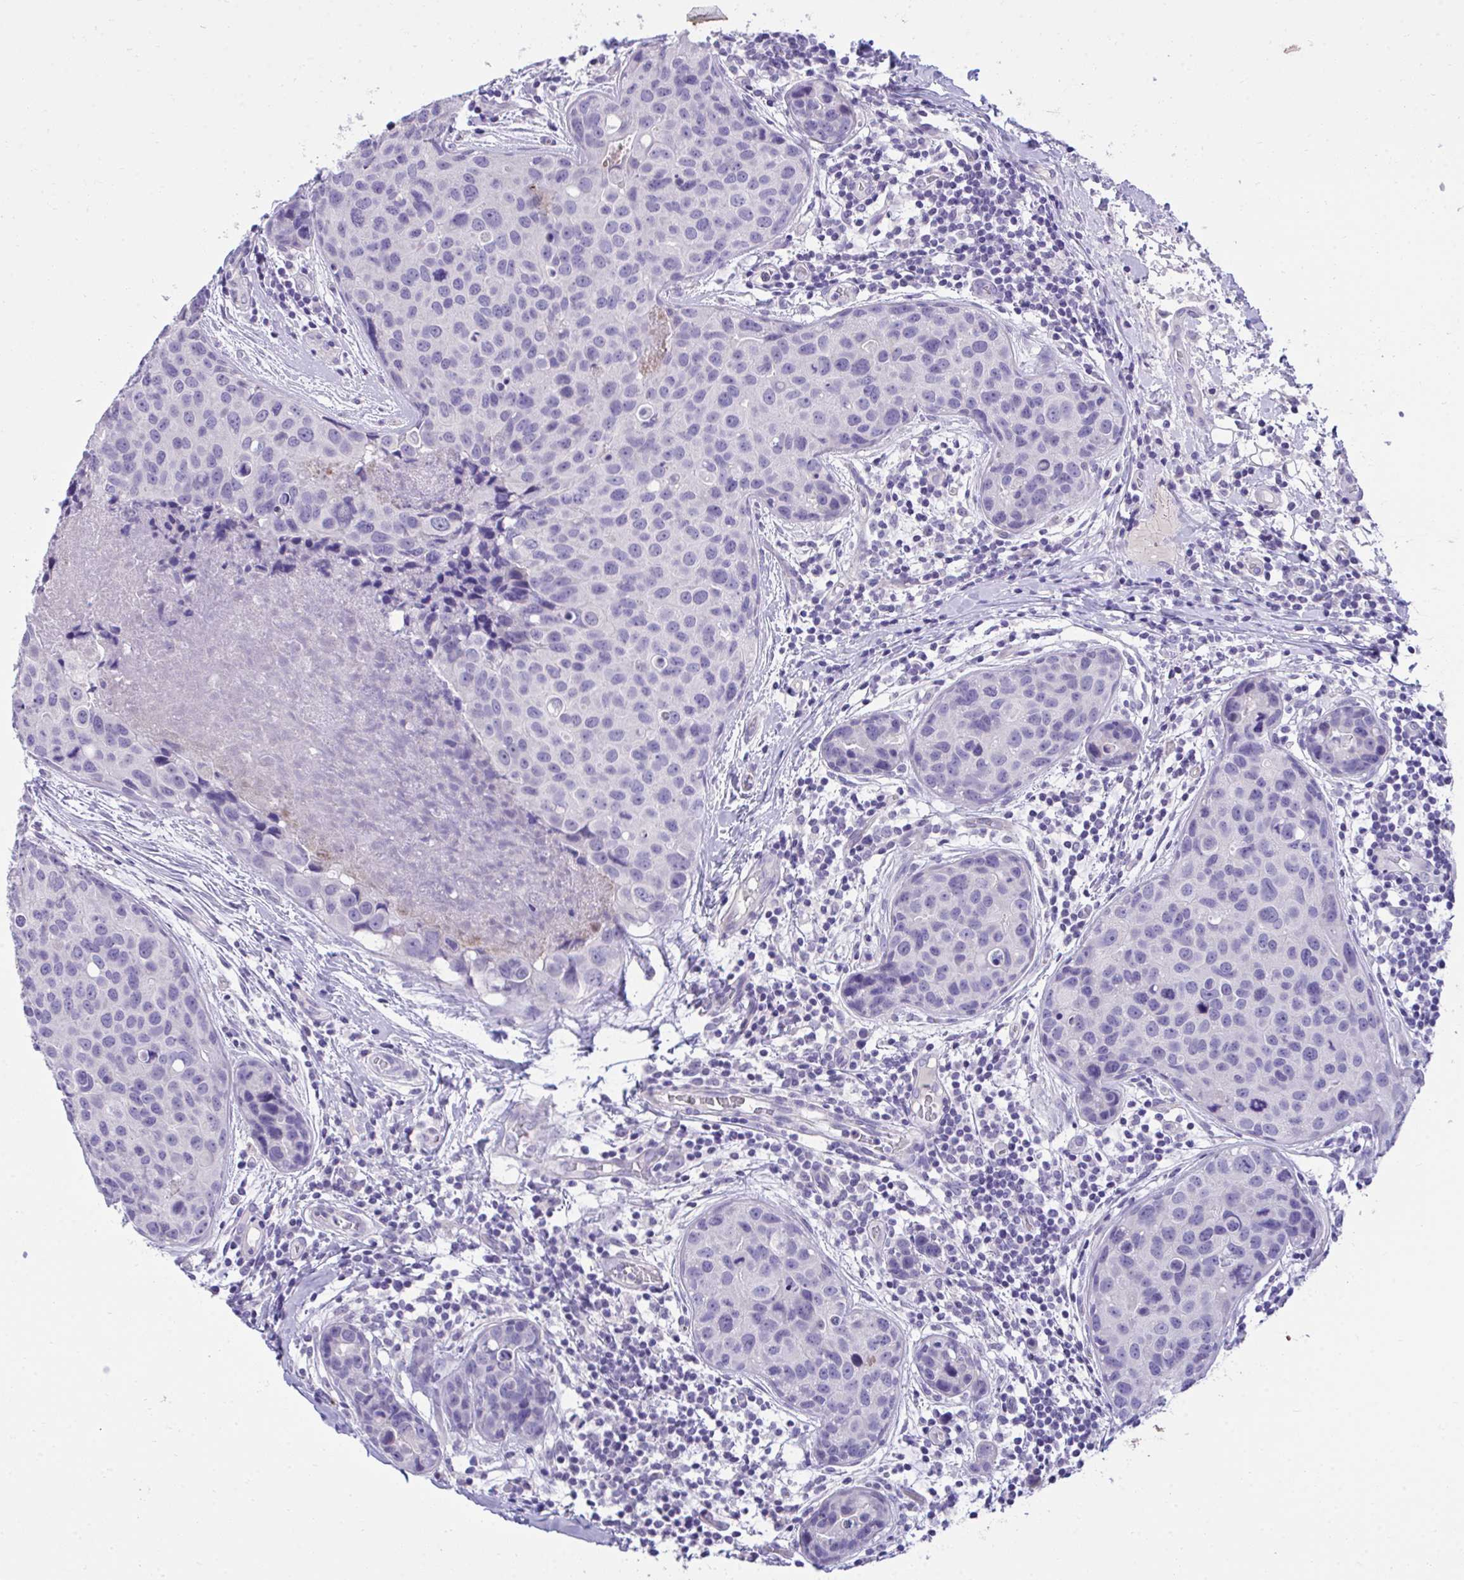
{"staining": {"intensity": "negative", "quantity": "none", "location": "none"}, "tissue": "breast cancer", "cell_type": "Tumor cells", "image_type": "cancer", "snomed": [{"axis": "morphology", "description": "Duct carcinoma"}, {"axis": "topography", "description": "Breast"}], "caption": "Immunohistochemical staining of human infiltrating ductal carcinoma (breast) shows no significant staining in tumor cells.", "gene": "TMCO5A", "patient": {"sex": "female", "age": 24}}